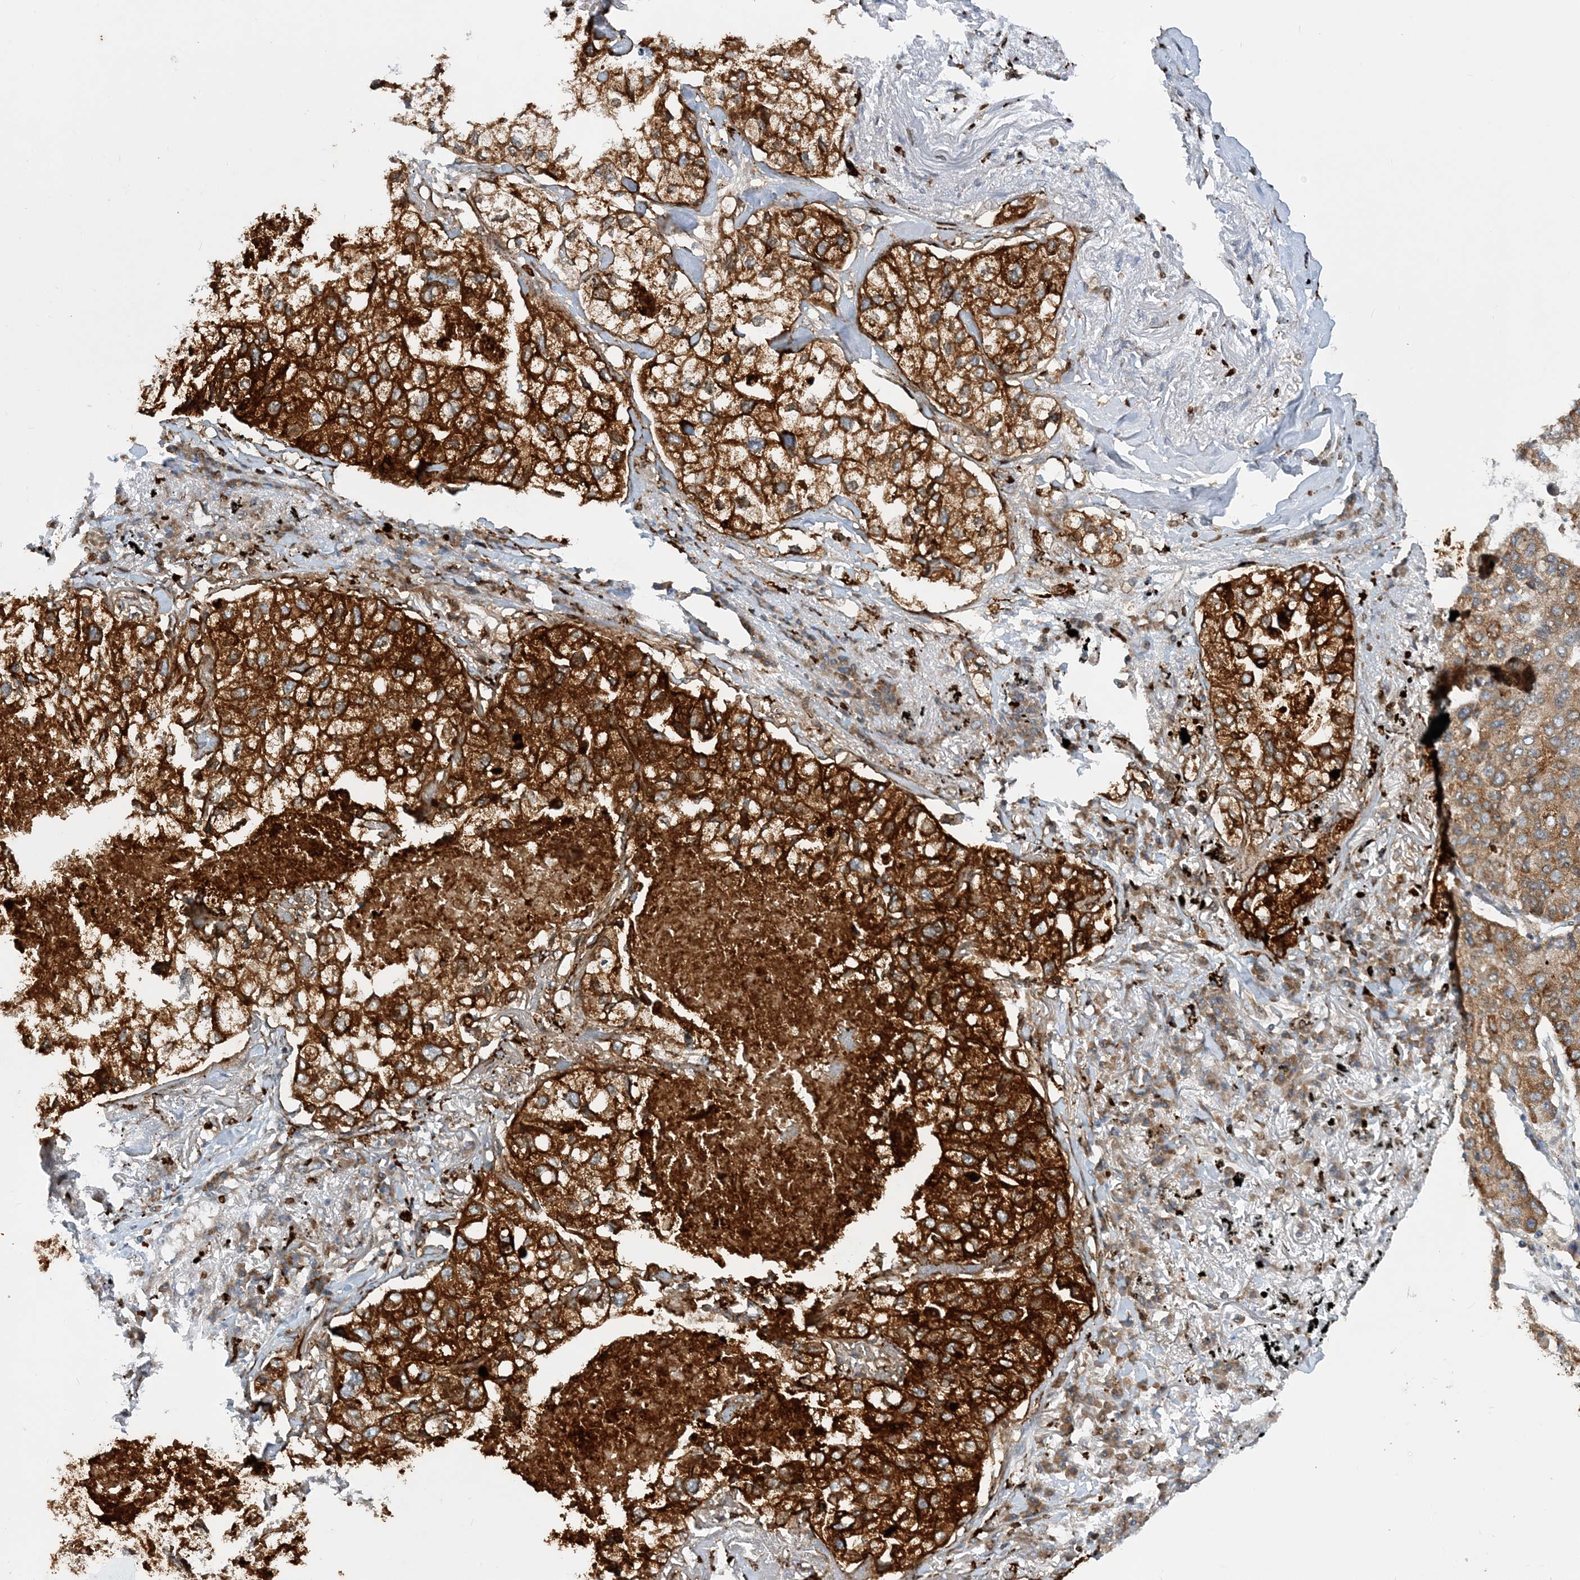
{"staining": {"intensity": "strong", "quantity": ">75%", "location": "cytoplasmic/membranous"}, "tissue": "lung cancer", "cell_type": "Tumor cells", "image_type": "cancer", "snomed": [{"axis": "morphology", "description": "Adenocarcinoma, NOS"}, {"axis": "topography", "description": "Lung"}], "caption": "Protein analysis of adenocarcinoma (lung) tissue exhibits strong cytoplasmic/membranous positivity in about >75% of tumor cells. (Stains: DAB in brown, nuclei in blue, Microscopy: brightfield microscopy at high magnification).", "gene": "LARP4B", "patient": {"sex": "male", "age": 65}}